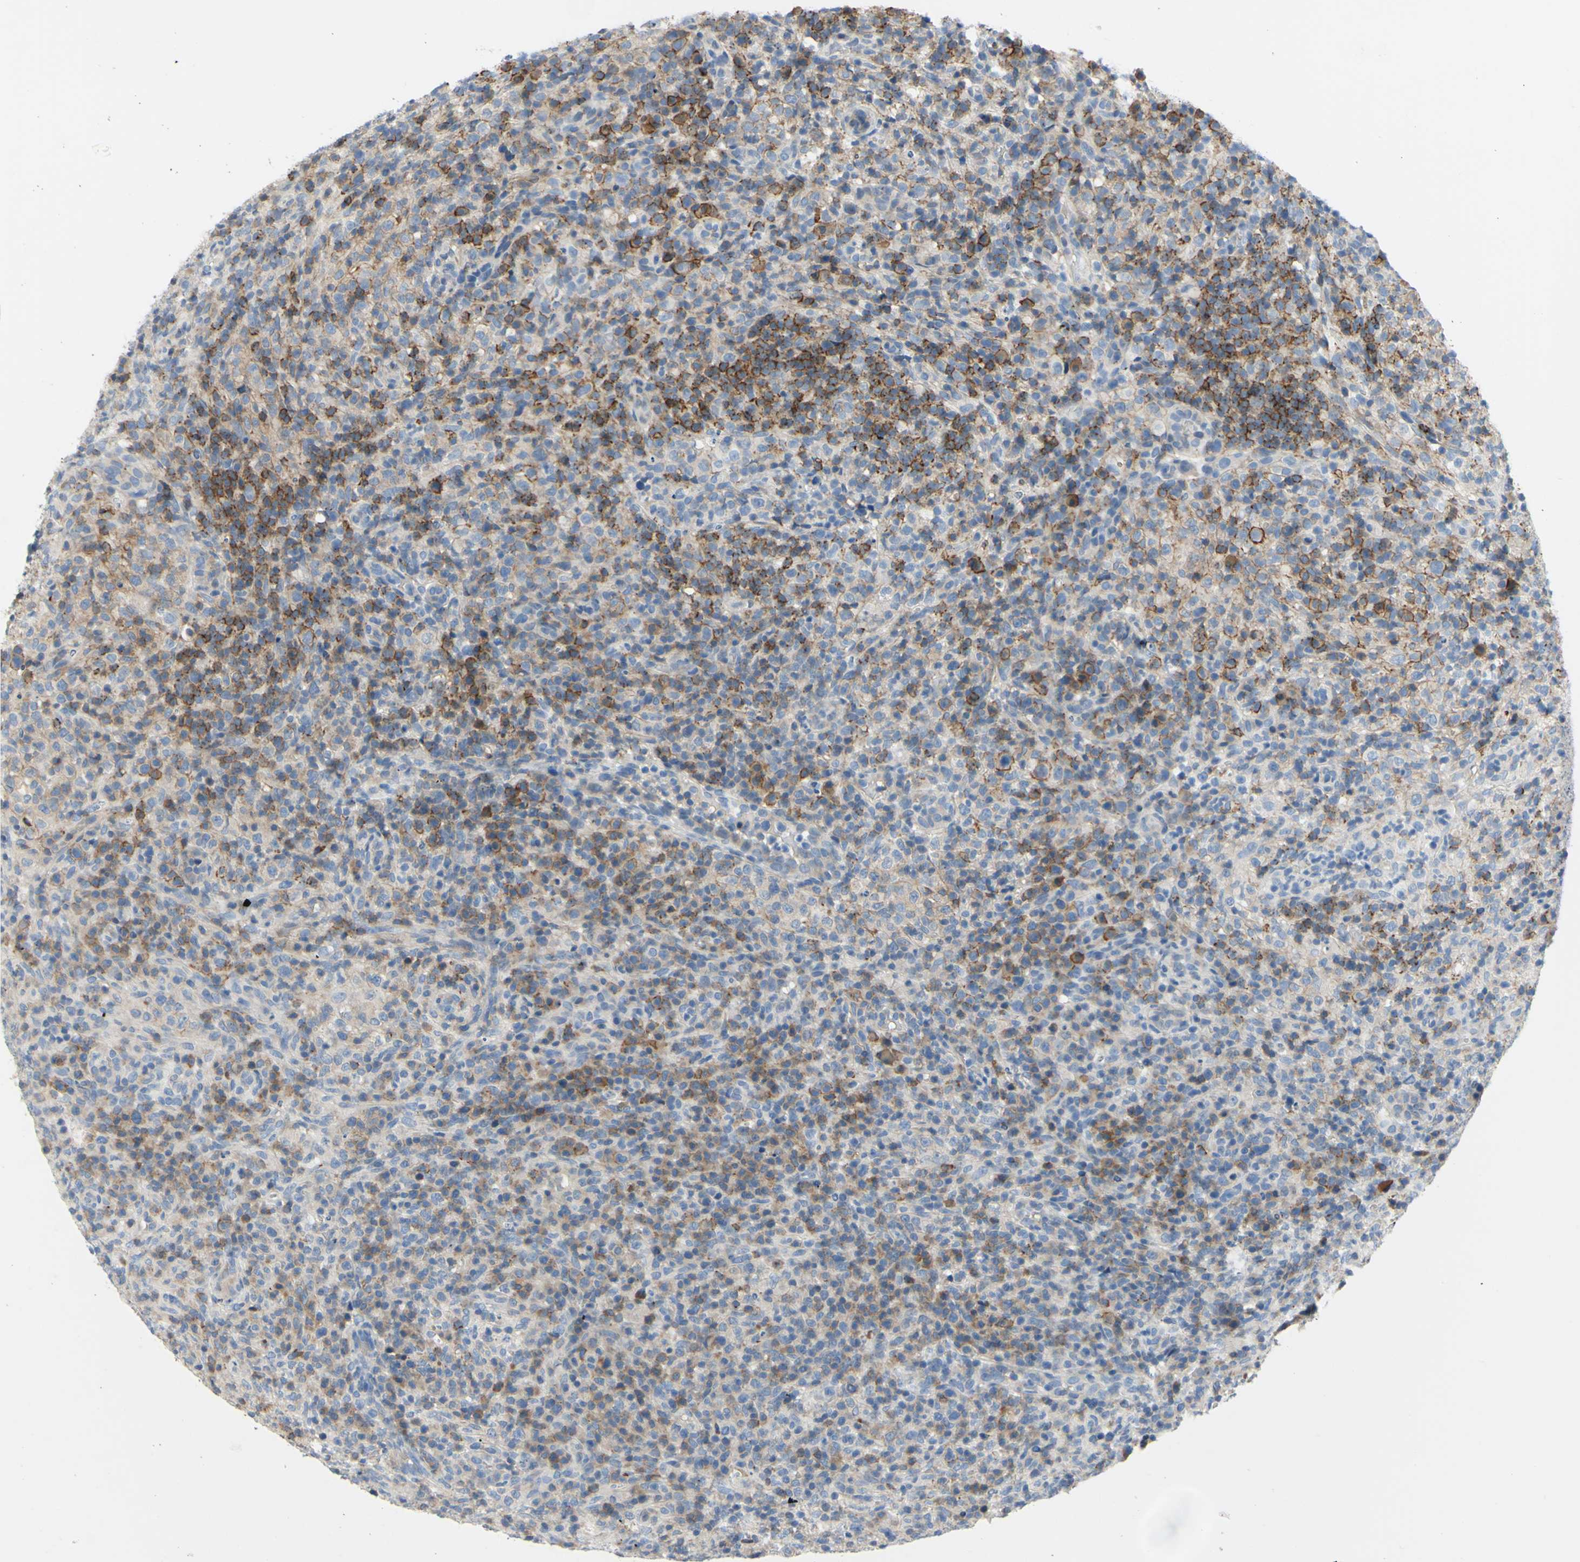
{"staining": {"intensity": "moderate", "quantity": "25%-75%", "location": "cytoplasmic/membranous"}, "tissue": "lymphoma", "cell_type": "Tumor cells", "image_type": "cancer", "snomed": [{"axis": "morphology", "description": "Malignant lymphoma, non-Hodgkin's type, High grade"}, {"axis": "topography", "description": "Lymph node"}], "caption": "Immunohistochemical staining of human malignant lymphoma, non-Hodgkin's type (high-grade) reveals medium levels of moderate cytoplasmic/membranous positivity in about 25%-75% of tumor cells.", "gene": "MUC1", "patient": {"sex": "female", "age": 76}}